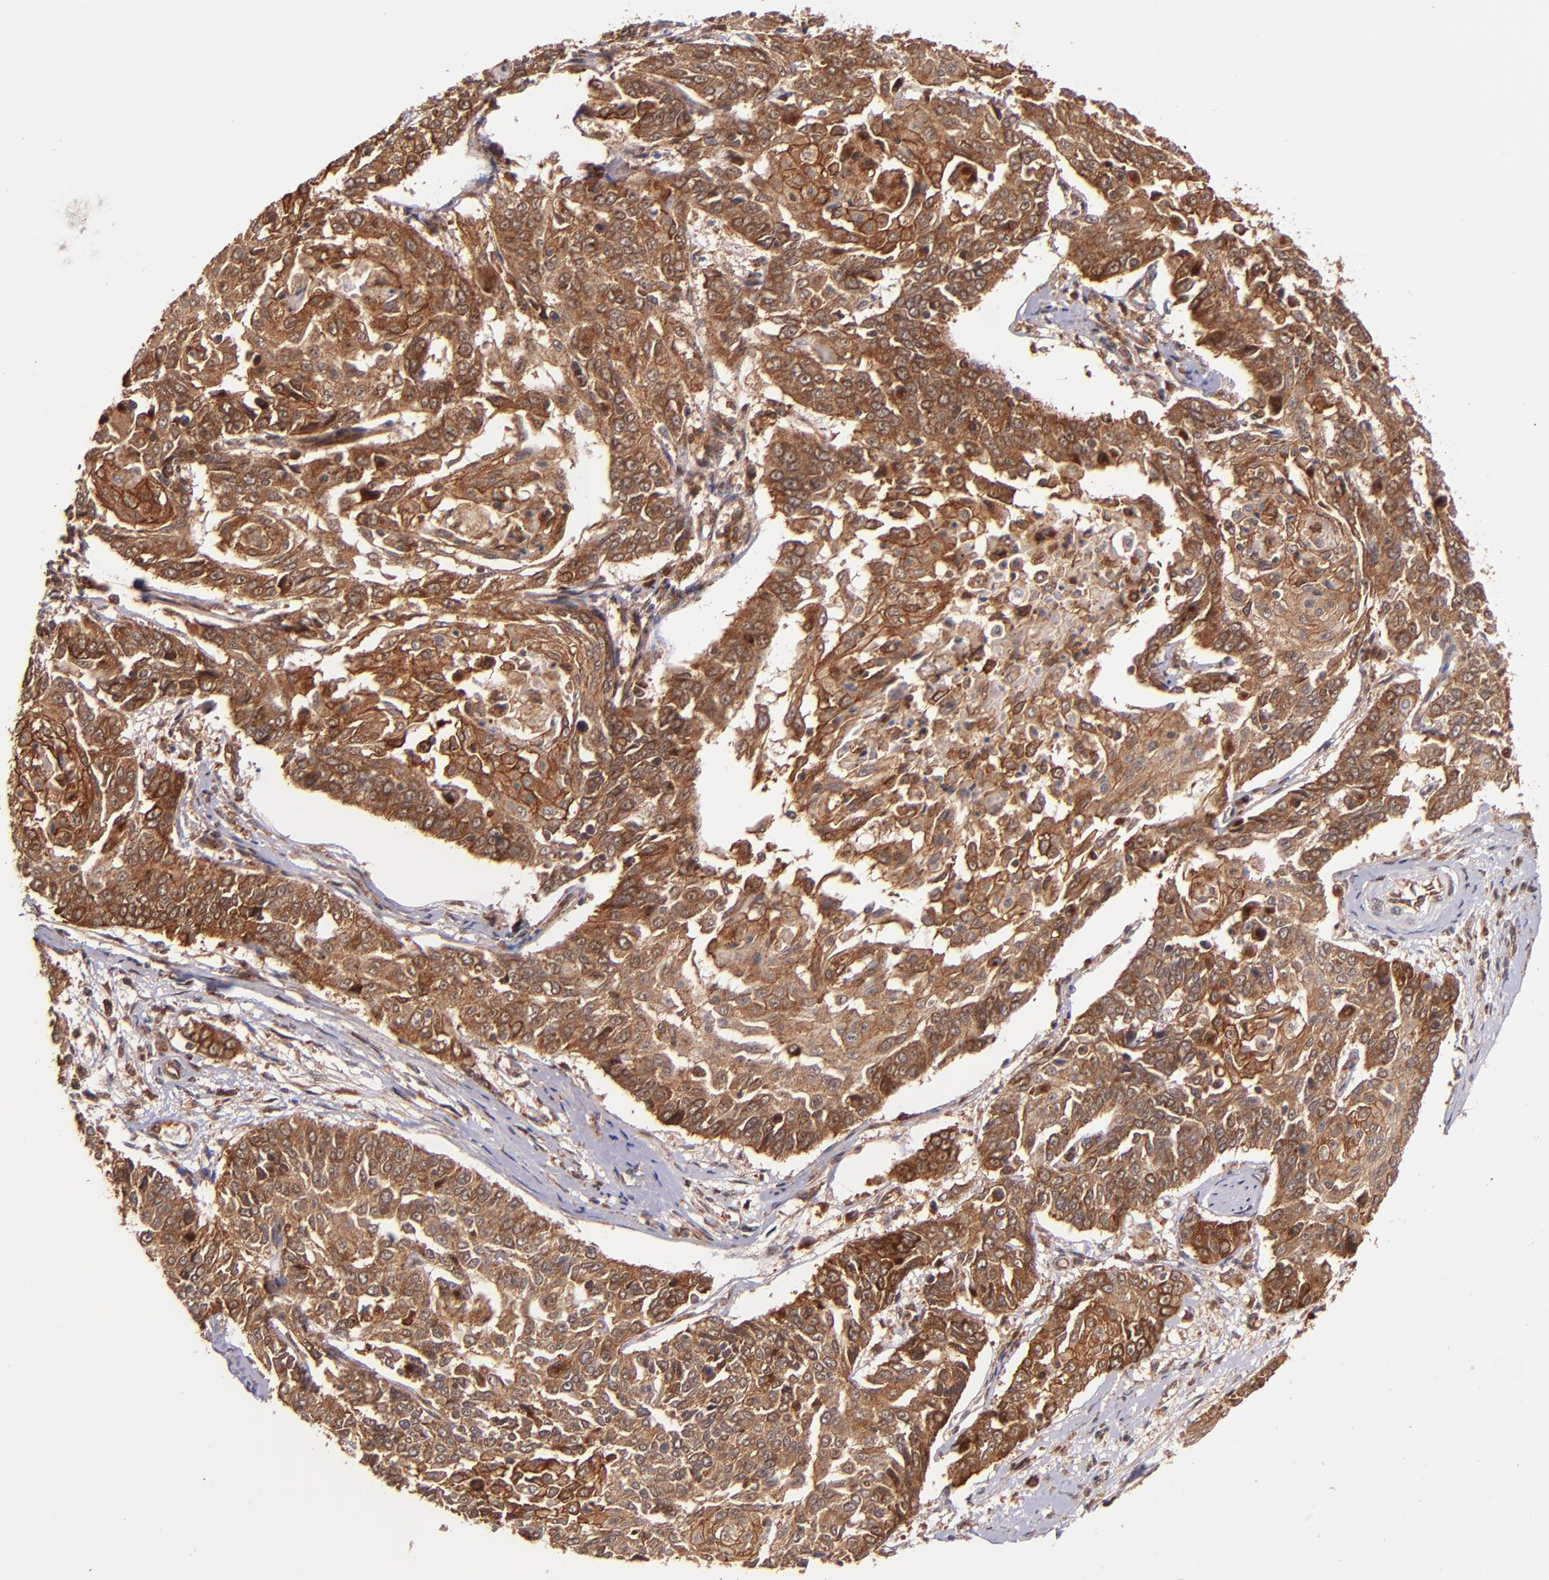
{"staining": {"intensity": "strong", "quantity": ">75%", "location": "cytoplasmic/membranous"}, "tissue": "cervical cancer", "cell_type": "Tumor cells", "image_type": "cancer", "snomed": [{"axis": "morphology", "description": "Squamous cell carcinoma, NOS"}, {"axis": "topography", "description": "Cervix"}], "caption": "Protein staining demonstrates strong cytoplasmic/membranous positivity in about >75% of tumor cells in cervical squamous cell carcinoma. The protein of interest is stained brown, and the nuclei are stained in blue (DAB (3,3'-diaminobenzidine) IHC with brightfield microscopy, high magnification).", "gene": "STX8", "patient": {"sex": "female", "age": 64}}